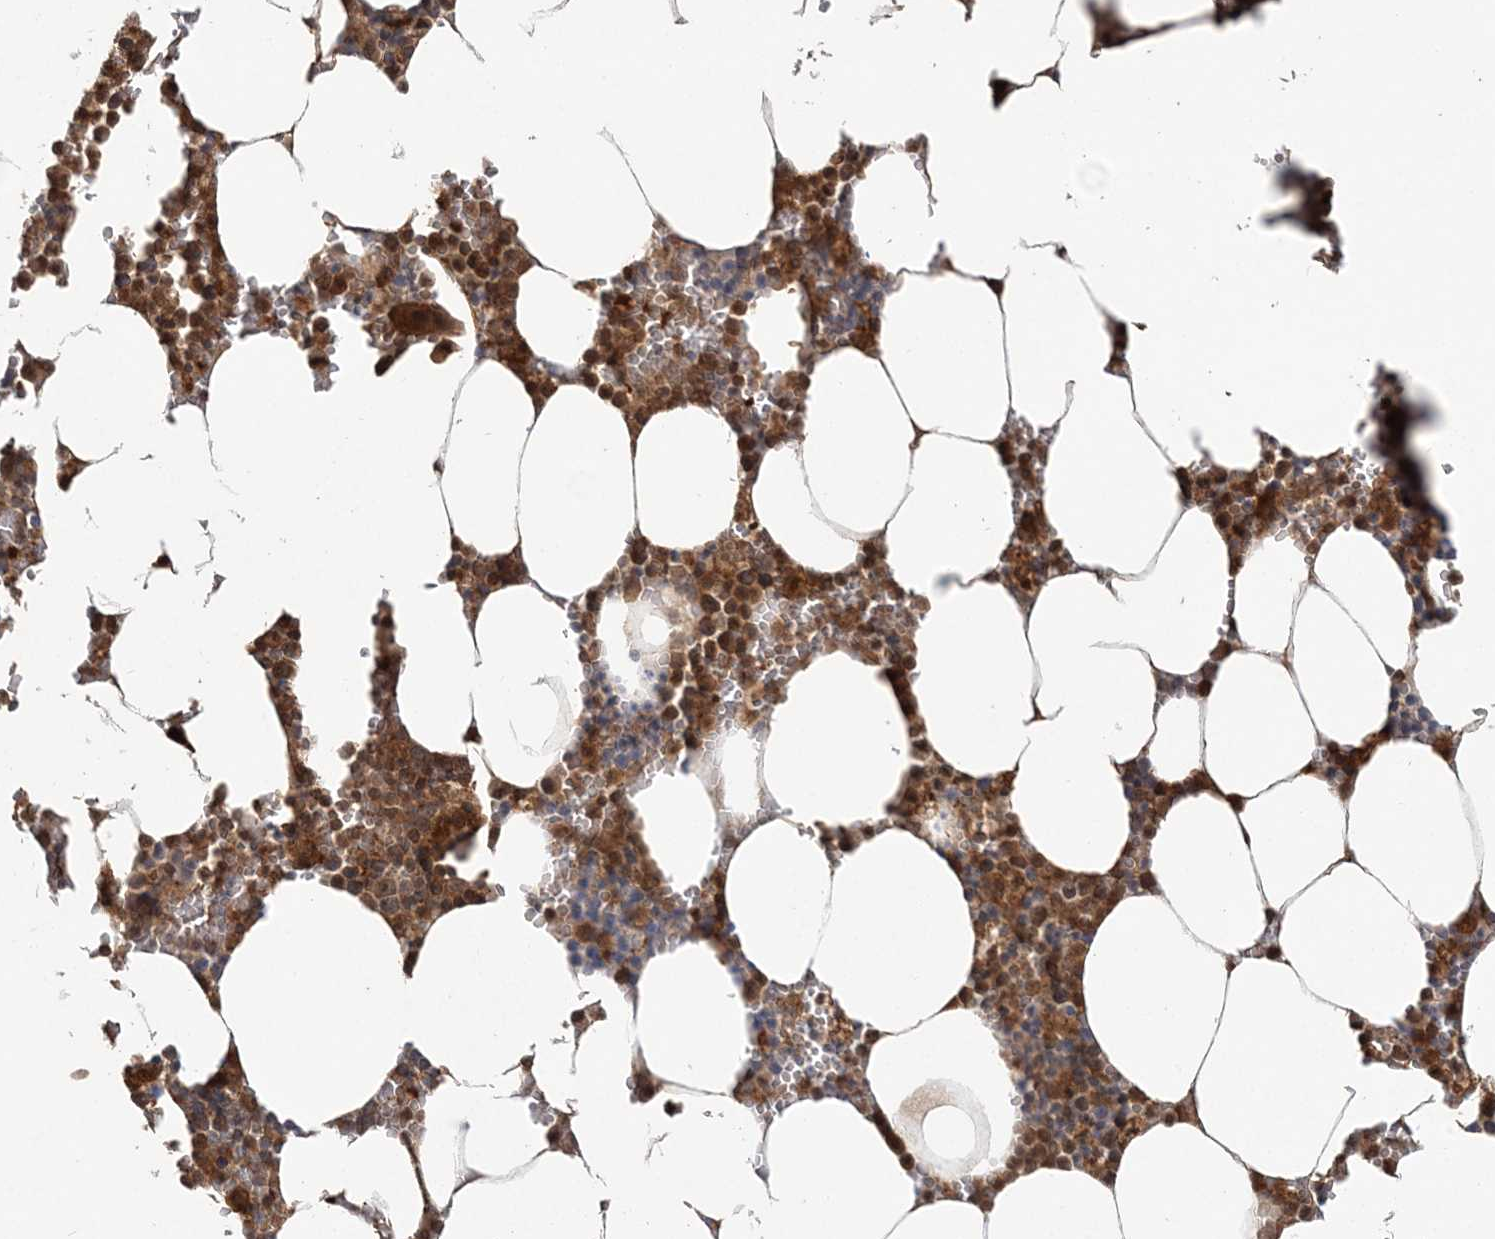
{"staining": {"intensity": "moderate", "quantity": ">75%", "location": "cytoplasmic/membranous,nuclear"}, "tissue": "bone marrow", "cell_type": "Hematopoietic cells", "image_type": "normal", "snomed": [{"axis": "morphology", "description": "Normal tissue, NOS"}, {"axis": "topography", "description": "Bone marrow"}], "caption": "A micrograph of human bone marrow stained for a protein reveals moderate cytoplasmic/membranous,nuclear brown staining in hematopoietic cells. Ihc stains the protein in brown and the nuclei are stained blue.", "gene": "CAB39", "patient": {"sex": "male", "age": 70}}